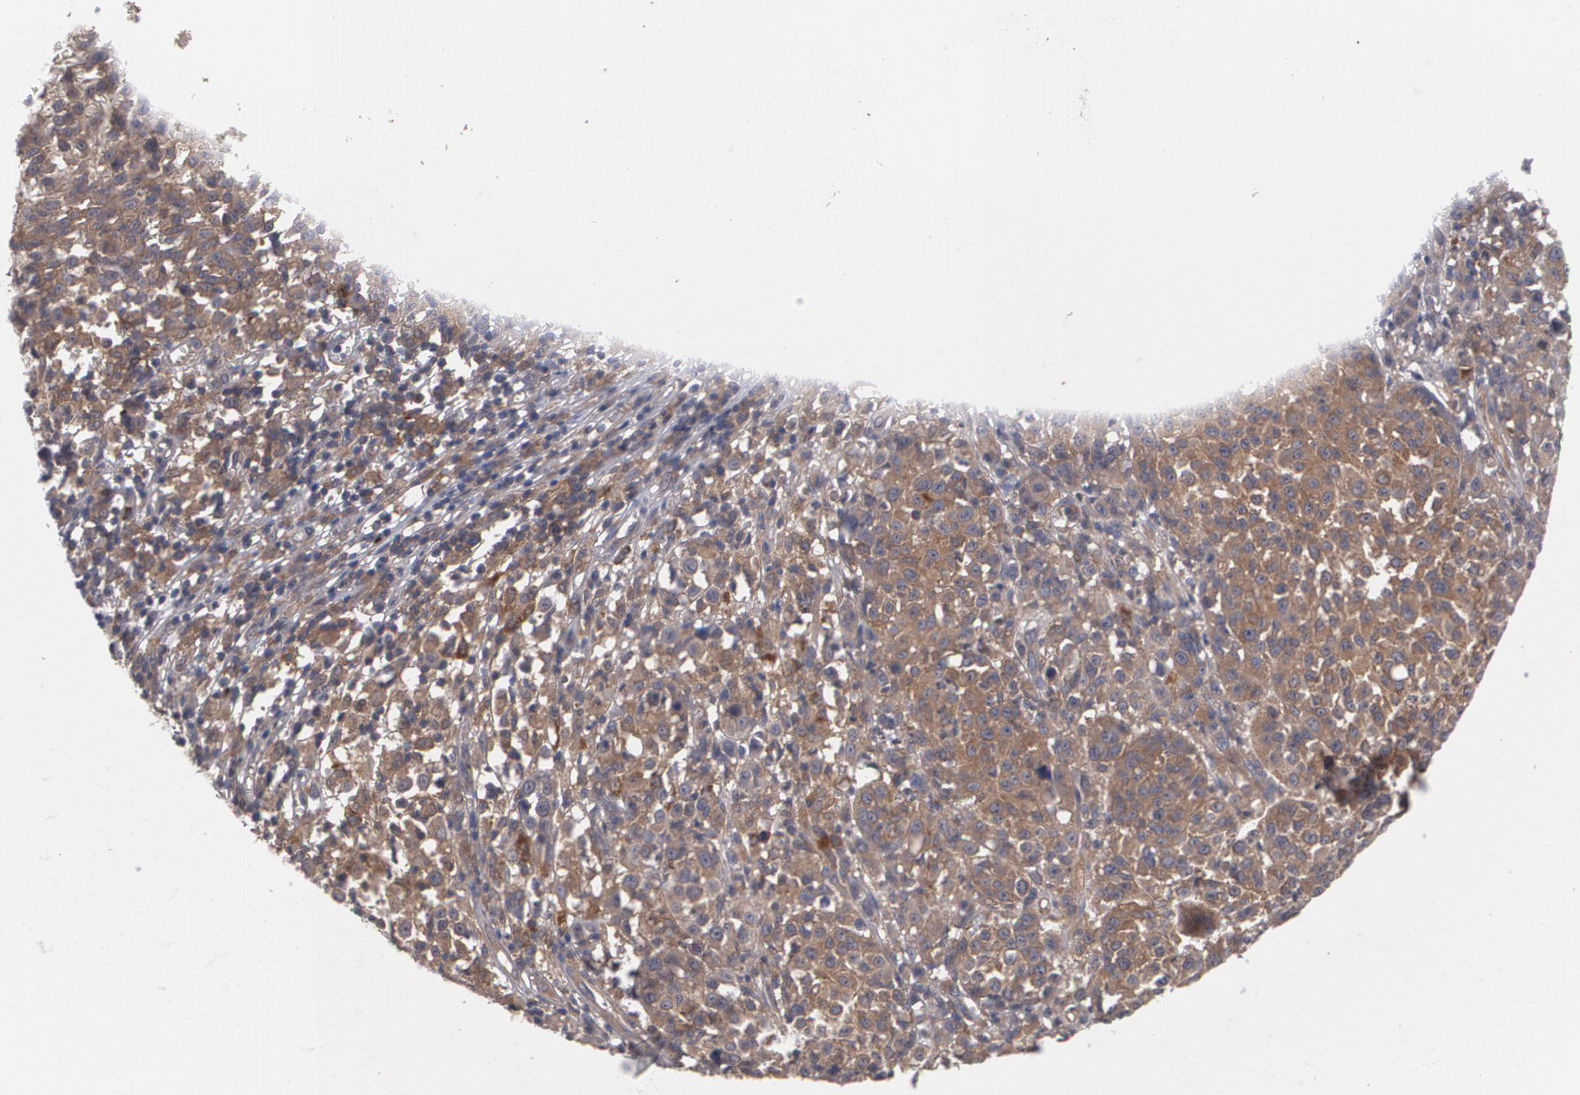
{"staining": {"intensity": "weak", "quantity": ">75%", "location": "cytoplasmic/membranous"}, "tissue": "melanoma", "cell_type": "Tumor cells", "image_type": "cancer", "snomed": [{"axis": "morphology", "description": "Malignant melanoma, NOS"}, {"axis": "topography", "description": "Skin"}], "caption": "Melanoma tissue reveals weak cytoplasmic/membranous expression in approximately >75% of tumor cells, visualized by immunohistochemistry.", "gene": "HTT", "patient": {"sex": "female", "age": 49}}